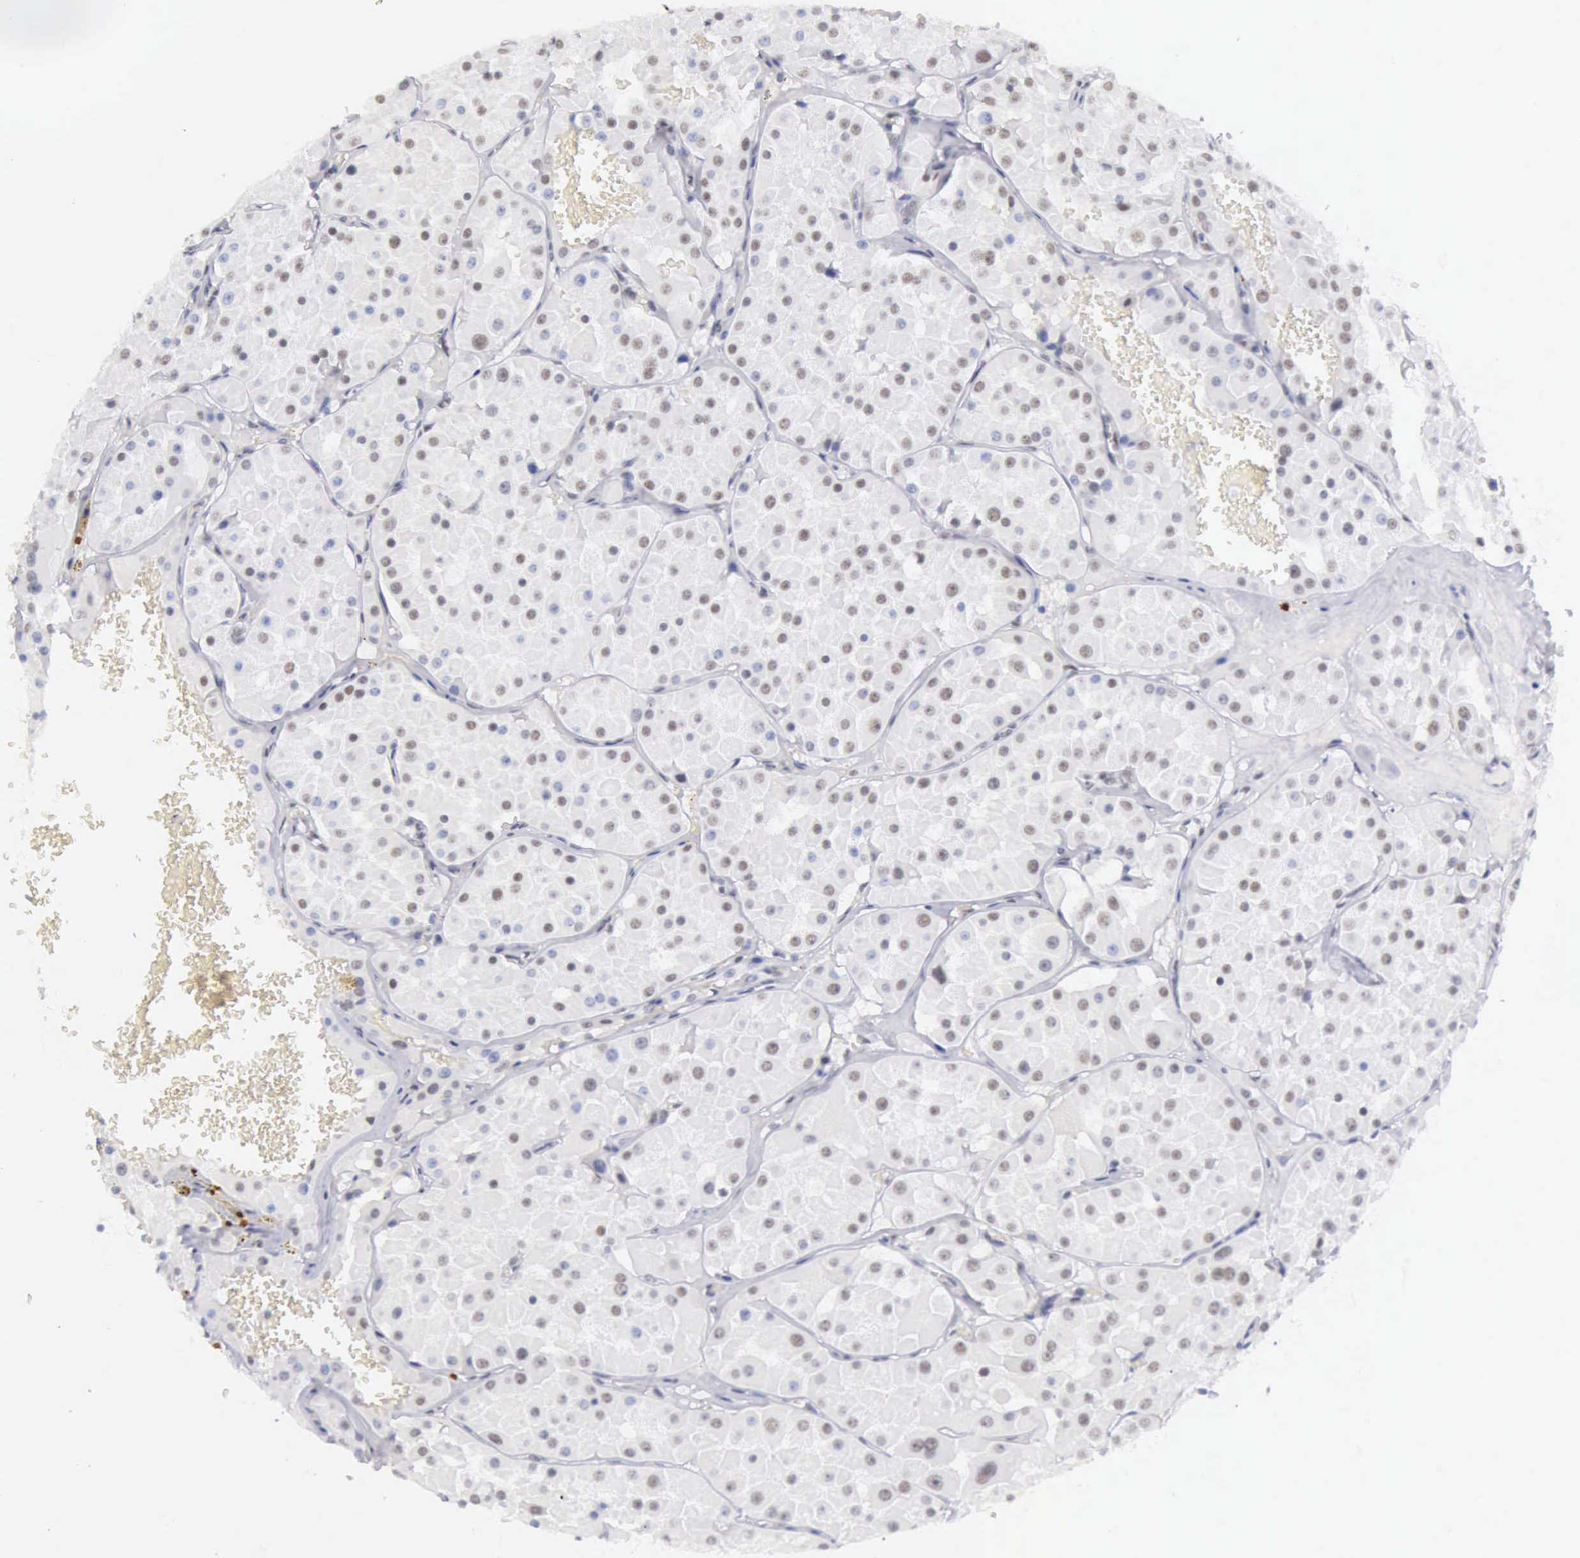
{"staining": {"intensity": "weak", "quantity": "25%-75%", "location": "nuclear"}, "tissue": "renal cancer", "cell_type": "Tumor cells", "image_type": "cancer", "snomed": [{"axis": "morphology", "description": "Adenocarcinoma, uncertain malignant potential"}, {"axis": "topography", "description": "Kidney"}], "caption": "Renal cancer stained for a protein (brown) demonstrates weak nuclear positive positivity in approximately 25%-75% of tumor cells.", "gene": "EP300", "patient": {"sex": "male", "age": 63}}